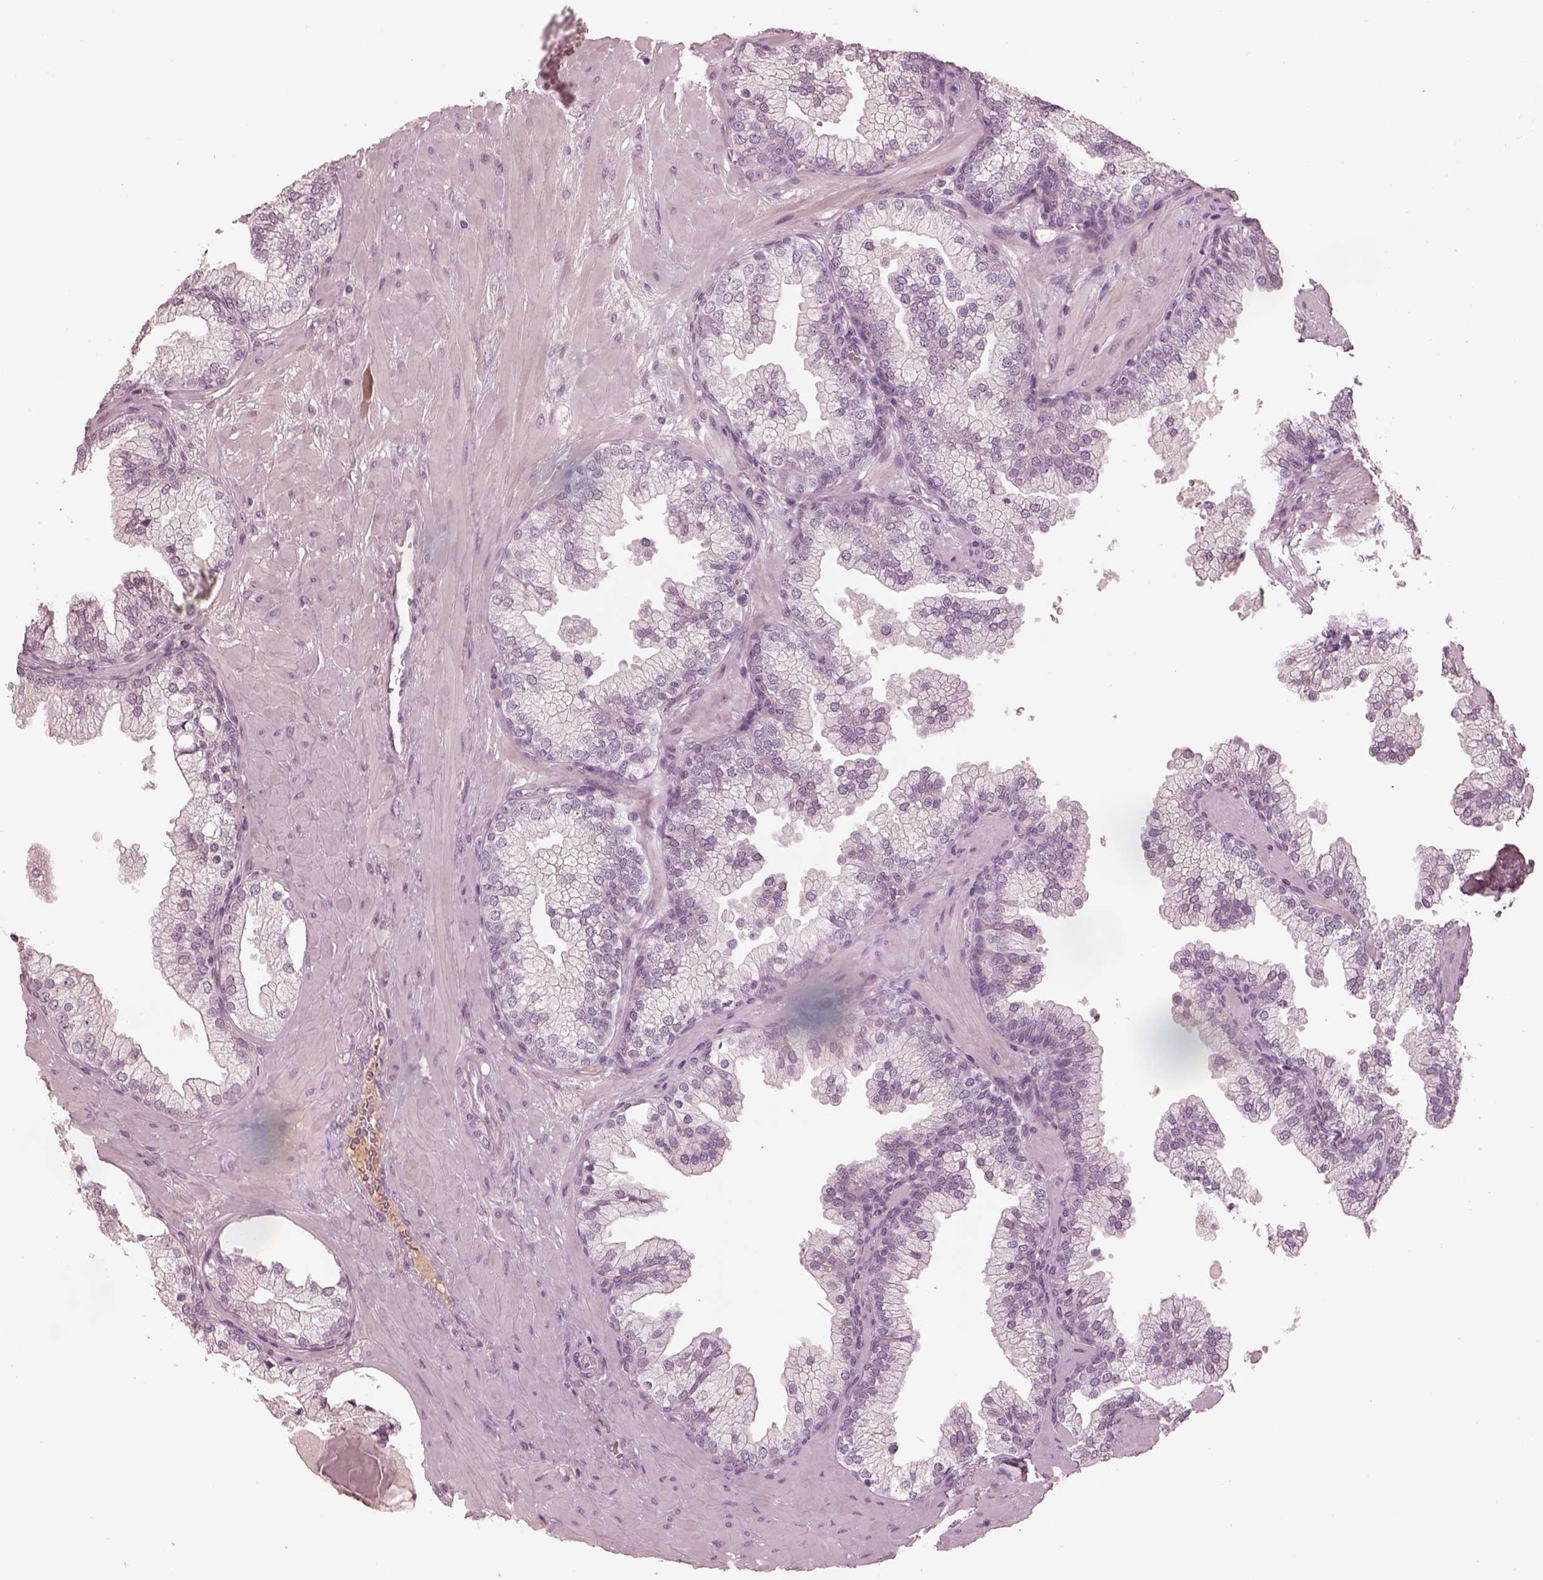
{"staining": {"intensity": "negative", "quantity": "none", "location": "none"}, "tissue": "prostate", "cell_type": "Glandular cells", "image_type": "normal", "snomed": [{"axis": "morphology", "description": "Normal tissue, NOS"}, {"axis": "topography", "description": "Prostate"}, {"axis": "topography", "description": "Peripheral nerve tissue"}], "caption": "Immunohistochemistry (IHC) image of benign prostate stained for a protein (brown), which reveals no positivity in glandular cells. (Stains: DAB immunohistochemistry (IHC) with hematoxylin counter stain, Microscopy: brightfield microscopy at high magnification).", "gene": "KCNA2", "patient": {"sex": "male", "age": 61}}